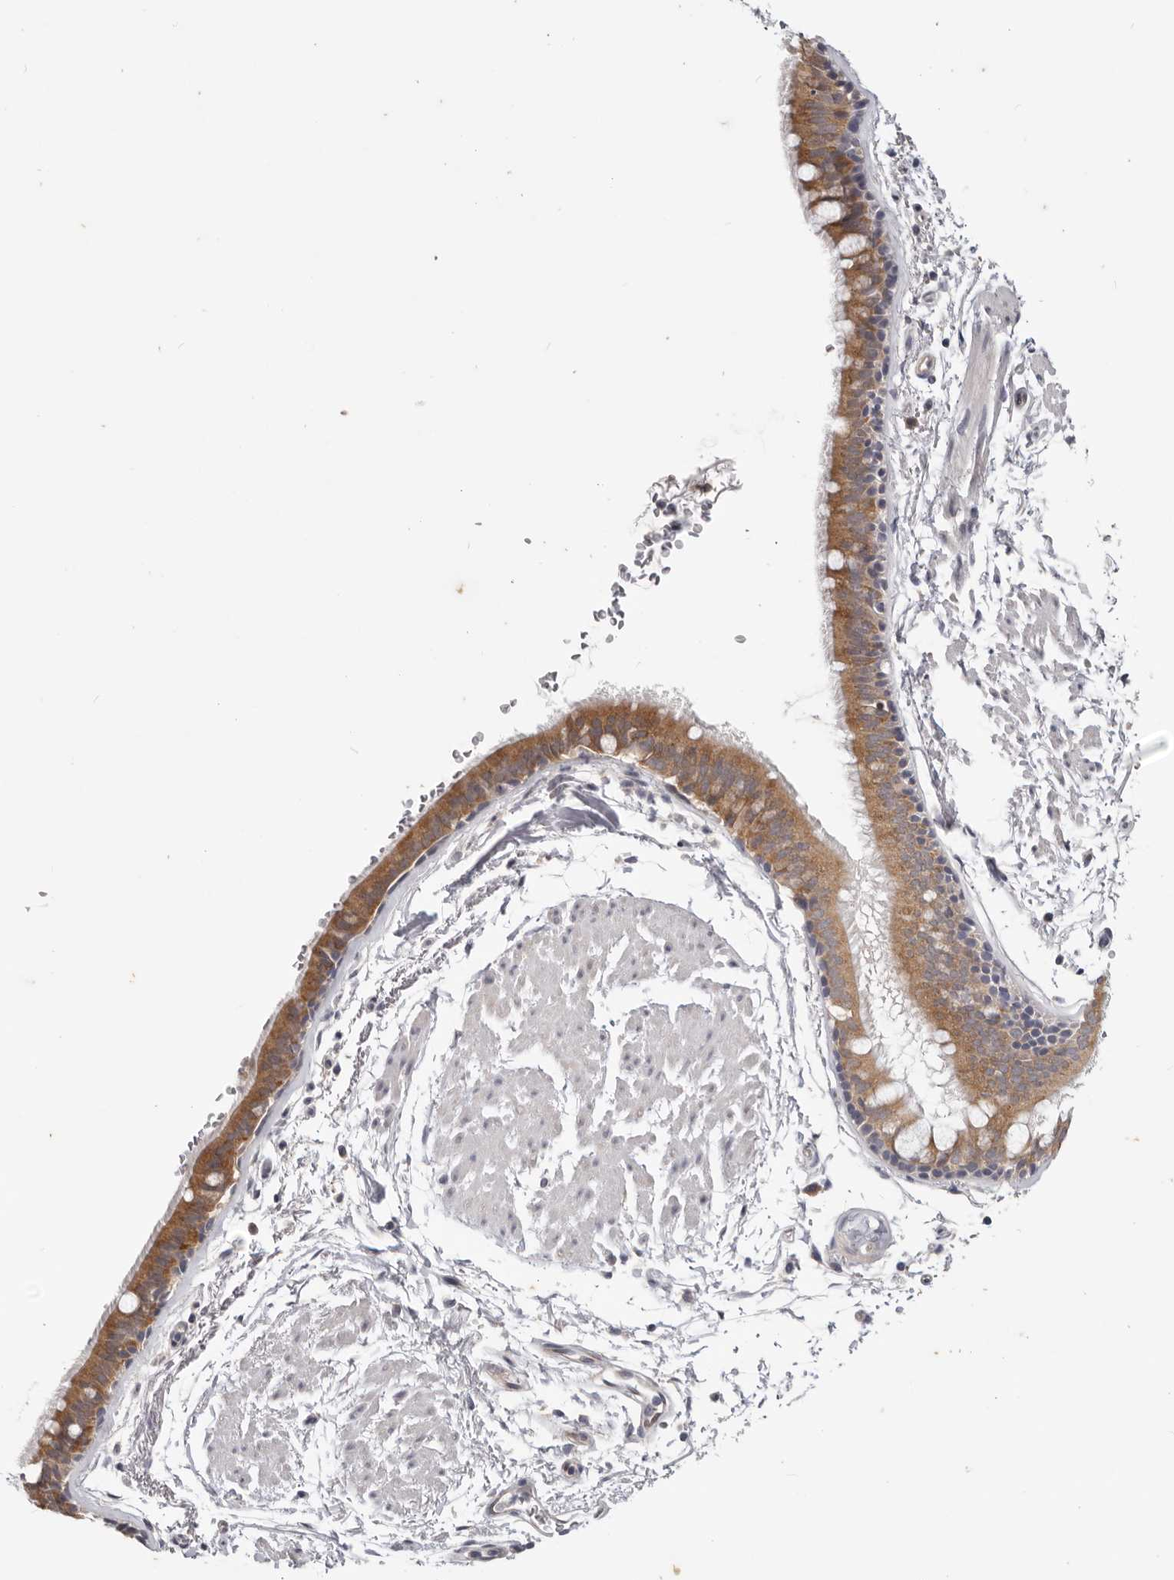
{"staining": {"intensity": "moderate", "quantity": ">75%", "location": "cytoplasmic/membranous"}, "tissue": "bronchus", "cell_type": "Respiratory epithelial cells", "image_type": "normal", "snomed": [{"axis": "morphology", "description": "Normal tissue, NOS"}, {"axis": "topography", "description": "Lymph node"}, {"axis": "topography", "description": "Bronchus"}], "caption": "A micrograph of human bronchus stained for a protein exhibits moderate cytoplasmic/membranous brown staining in respiratory epithelial cells. (DAB IHC, brown staining for protein, blue staining for nuclei).", "gene": "WDR77", "patient": {"sex": "female", "age": 70}}